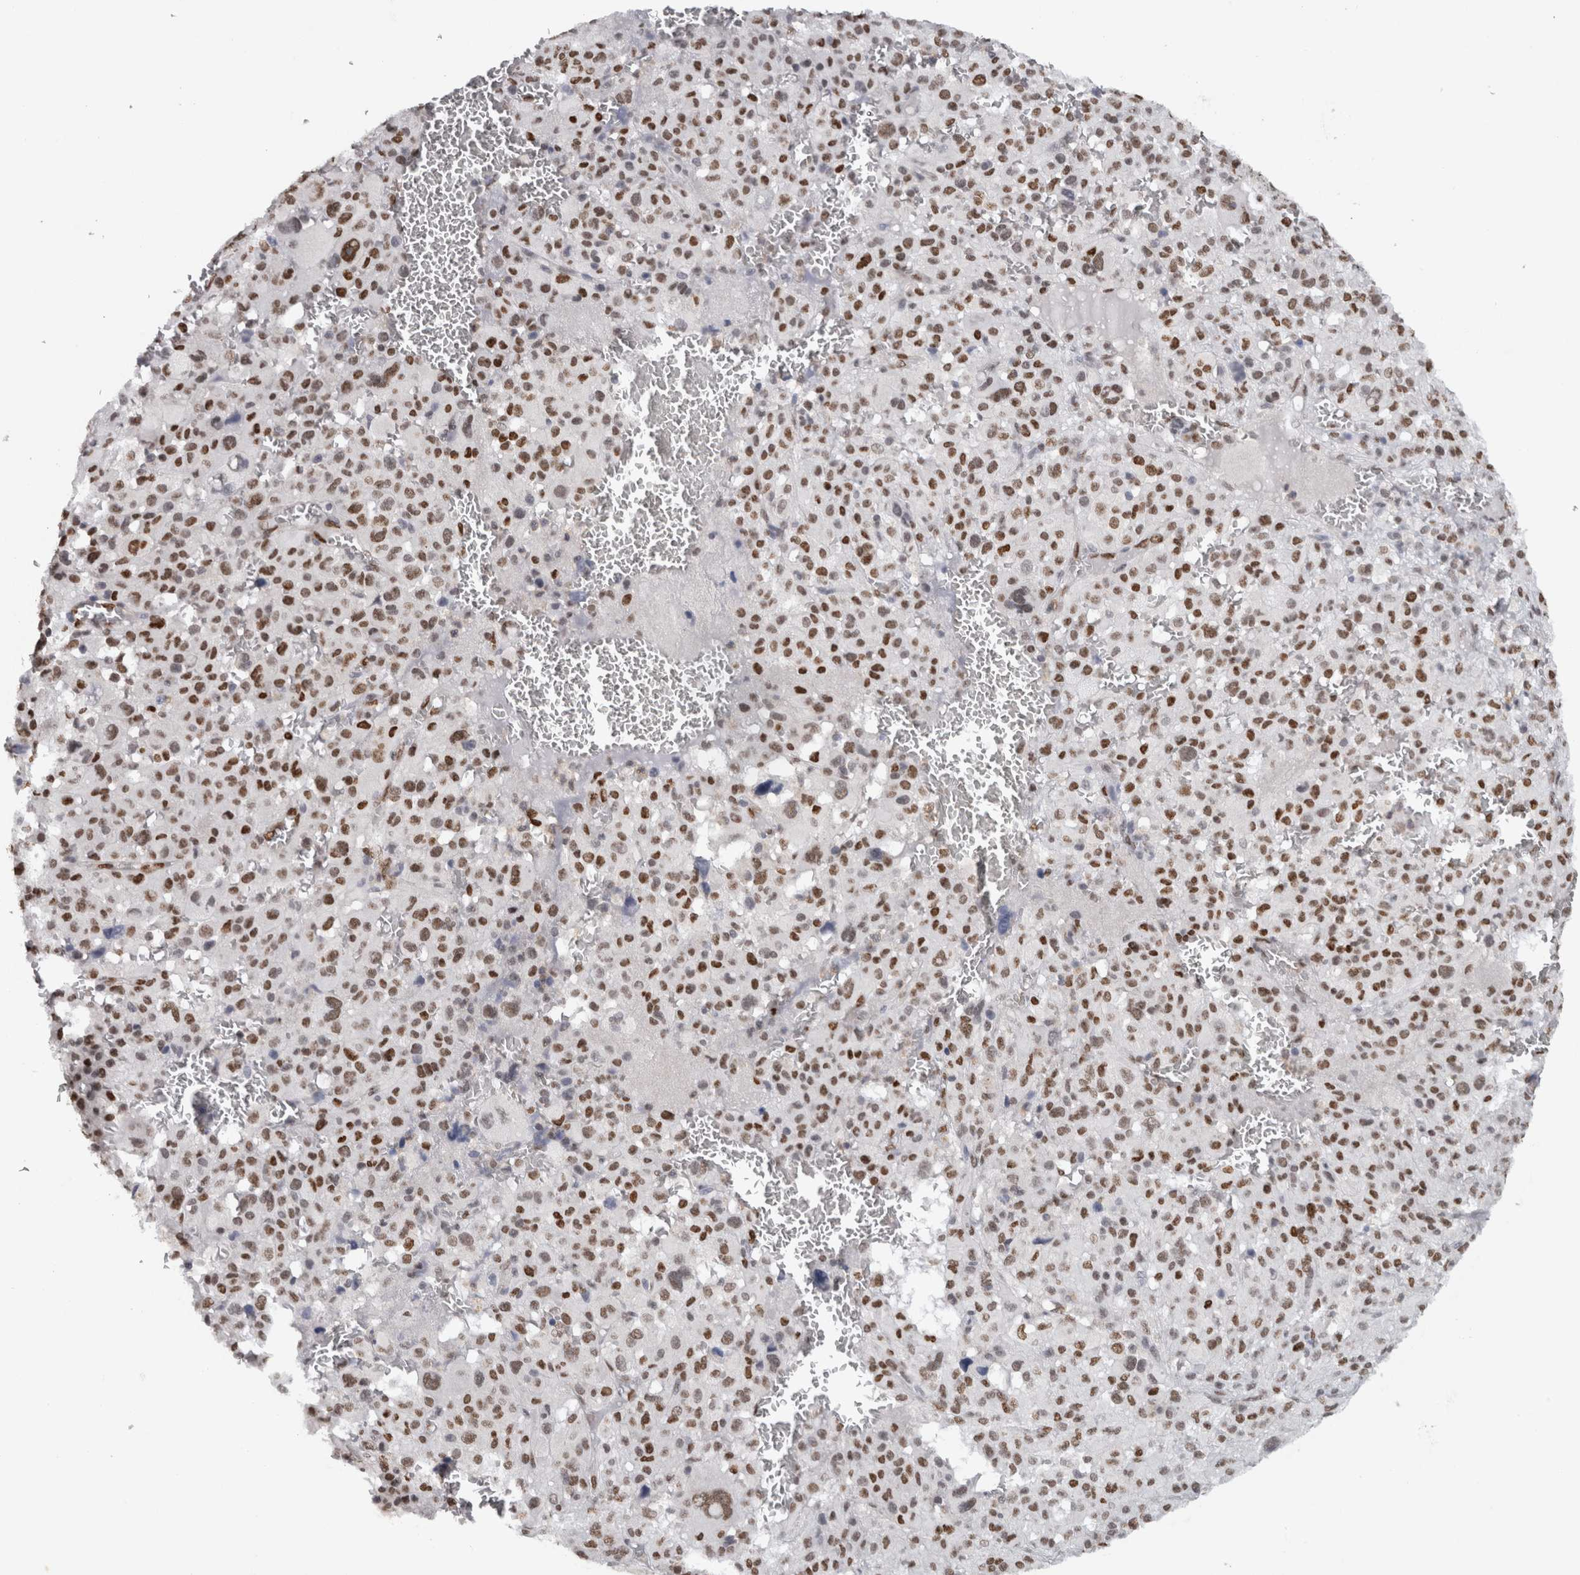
{"staining": {"intensity": "moderate", "quantity": ">75%", "location": "nuclear"}, "tissue": "melanoma", "cell_type": "Tumor cells", "image_type": "cancer", "snomed": [{"axis": "morphology", "description": "Malignant melanoma, Metastatic site"}, {"axis": "topography", "description": "Skin"}], "caption": "A brown stain shows moderate nuclear staining of a protein in malignant melanoma (metastatic site) tumor cells.", "gene": "RPS6KA2", "patient": {"sex": "female", "age": 74}}